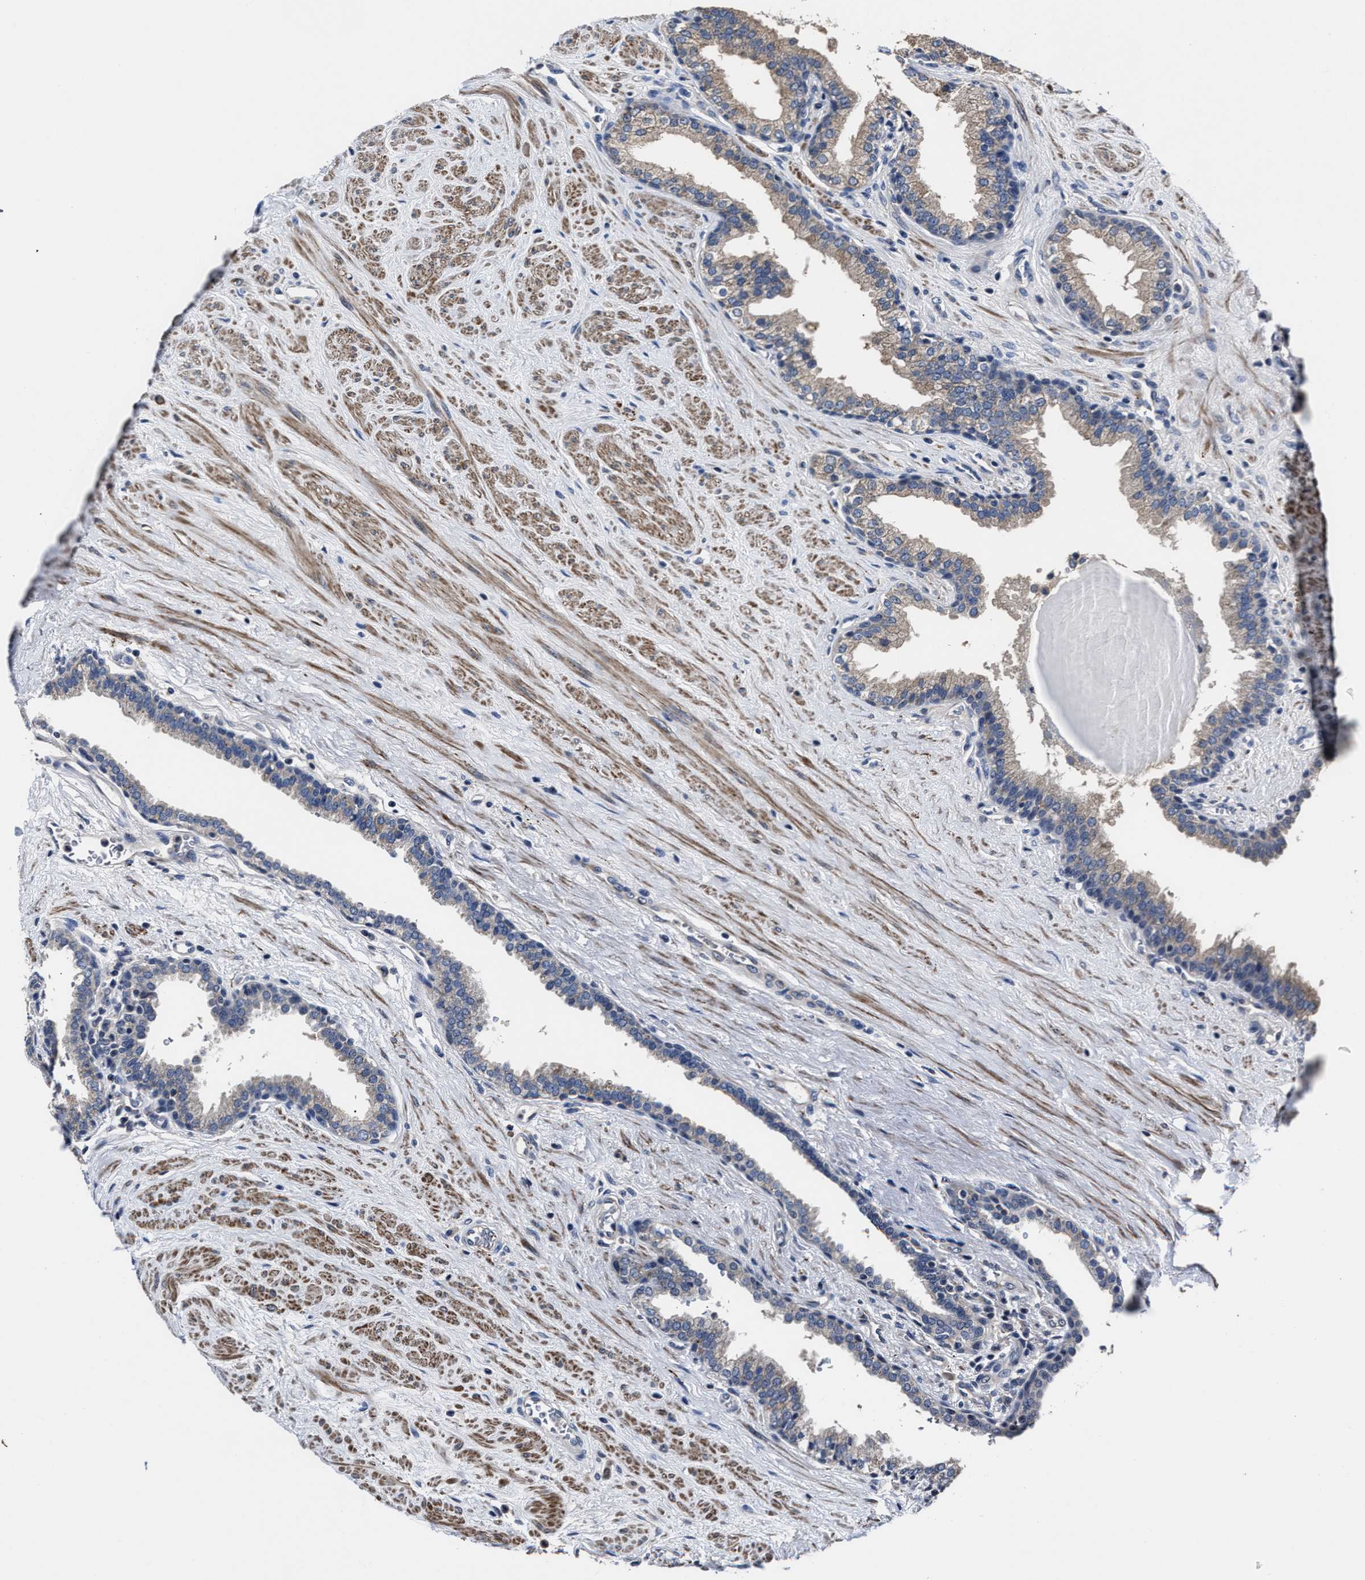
{"staining": {"intensity": "weak", "quantity": "25%-75%", "location": "cytoplasmic/membranous"}, "tissue": "prostate", "cell_type": "Glandular cells", "image_type": "normal", "snomed": [{"axis": "morphology", "description": "Normal tissue, NOS"}, {"axis": "topography", "description": "Prostate"}], "caption": "Immunohistochemistry (IHC) staining of benign prostate, which exhibits low levels of weak cytoplasmic/membranous positivity in approximately 25%-75% of glandular cells indicating weak cytoplasmic/membranous protein positivity. The staining was performed using DAB (brown) for protein detection and nuclei were counterstained in hematoxylin (blue).", "gene": "RSBN1L", "patient": {"sex": "male", "age": 51}}